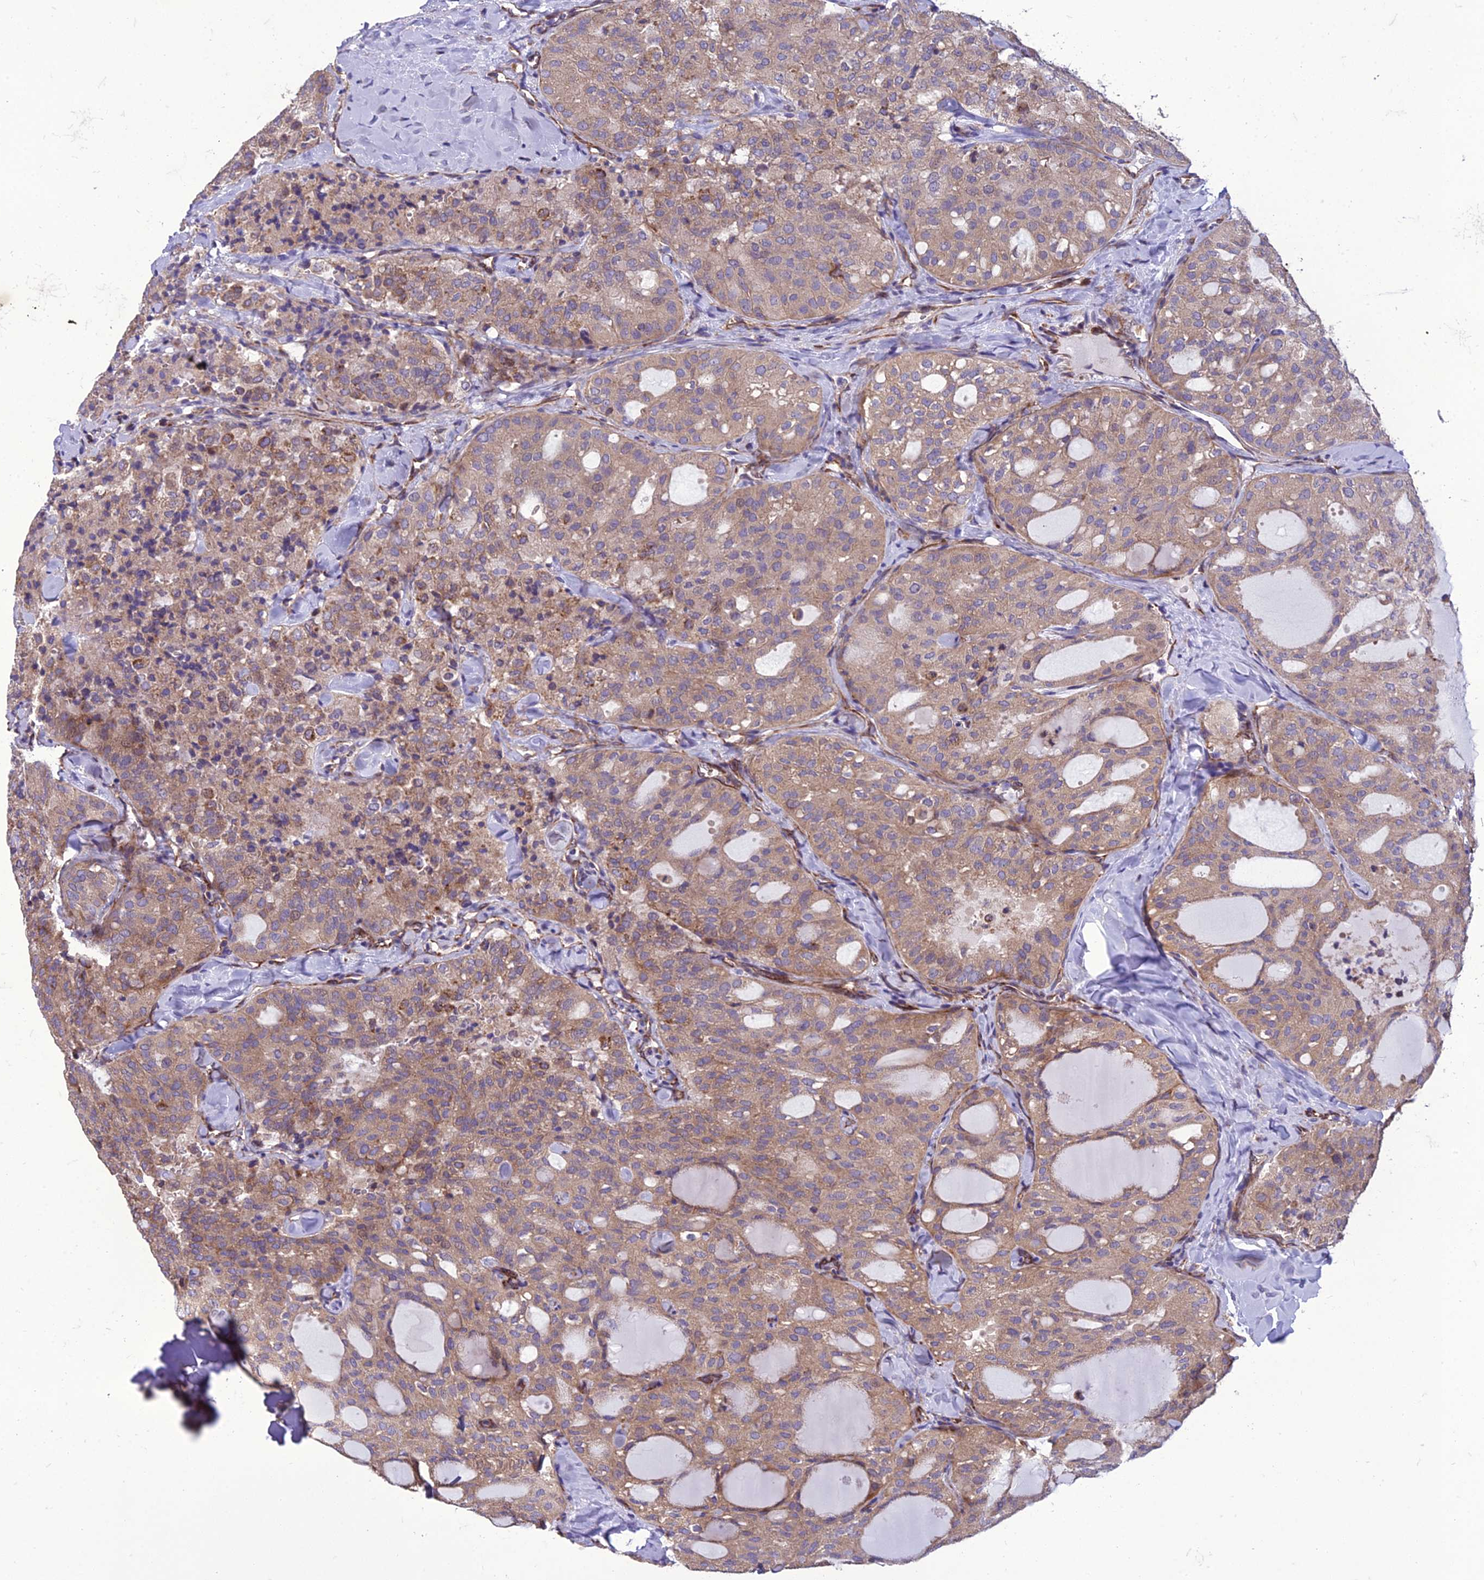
{"staining": {"intensity": "weak", "quantity": ">75%", "location": "cytoplasmic/membranous"}, "tissue": "thyroid cancer", "cell_type": "Tumor cells", "image_type": "cancer", "snomed": [{"axis": "morphology", "description": "Follicular adenoma carcinoma, NOS"}, {"axis": "topography", "description": "Thyroid gland"}], "caption": "High-magnification brightfield microscopy of thyroid cancer (follicular adenoma carcinoma) stained with DAB (3,3'-diaminobenzidine) (brown) and counterstained with hematoxylin (blue). tumor cells exhibit weak cytoplasmic/membranous positivity is appreciated in approximately>75% of cells. The protein is shown in brown color, while the nuclei are stained blue.", "gene": "GIMAP1", "patient": {"sex": "male", "age": 75}}